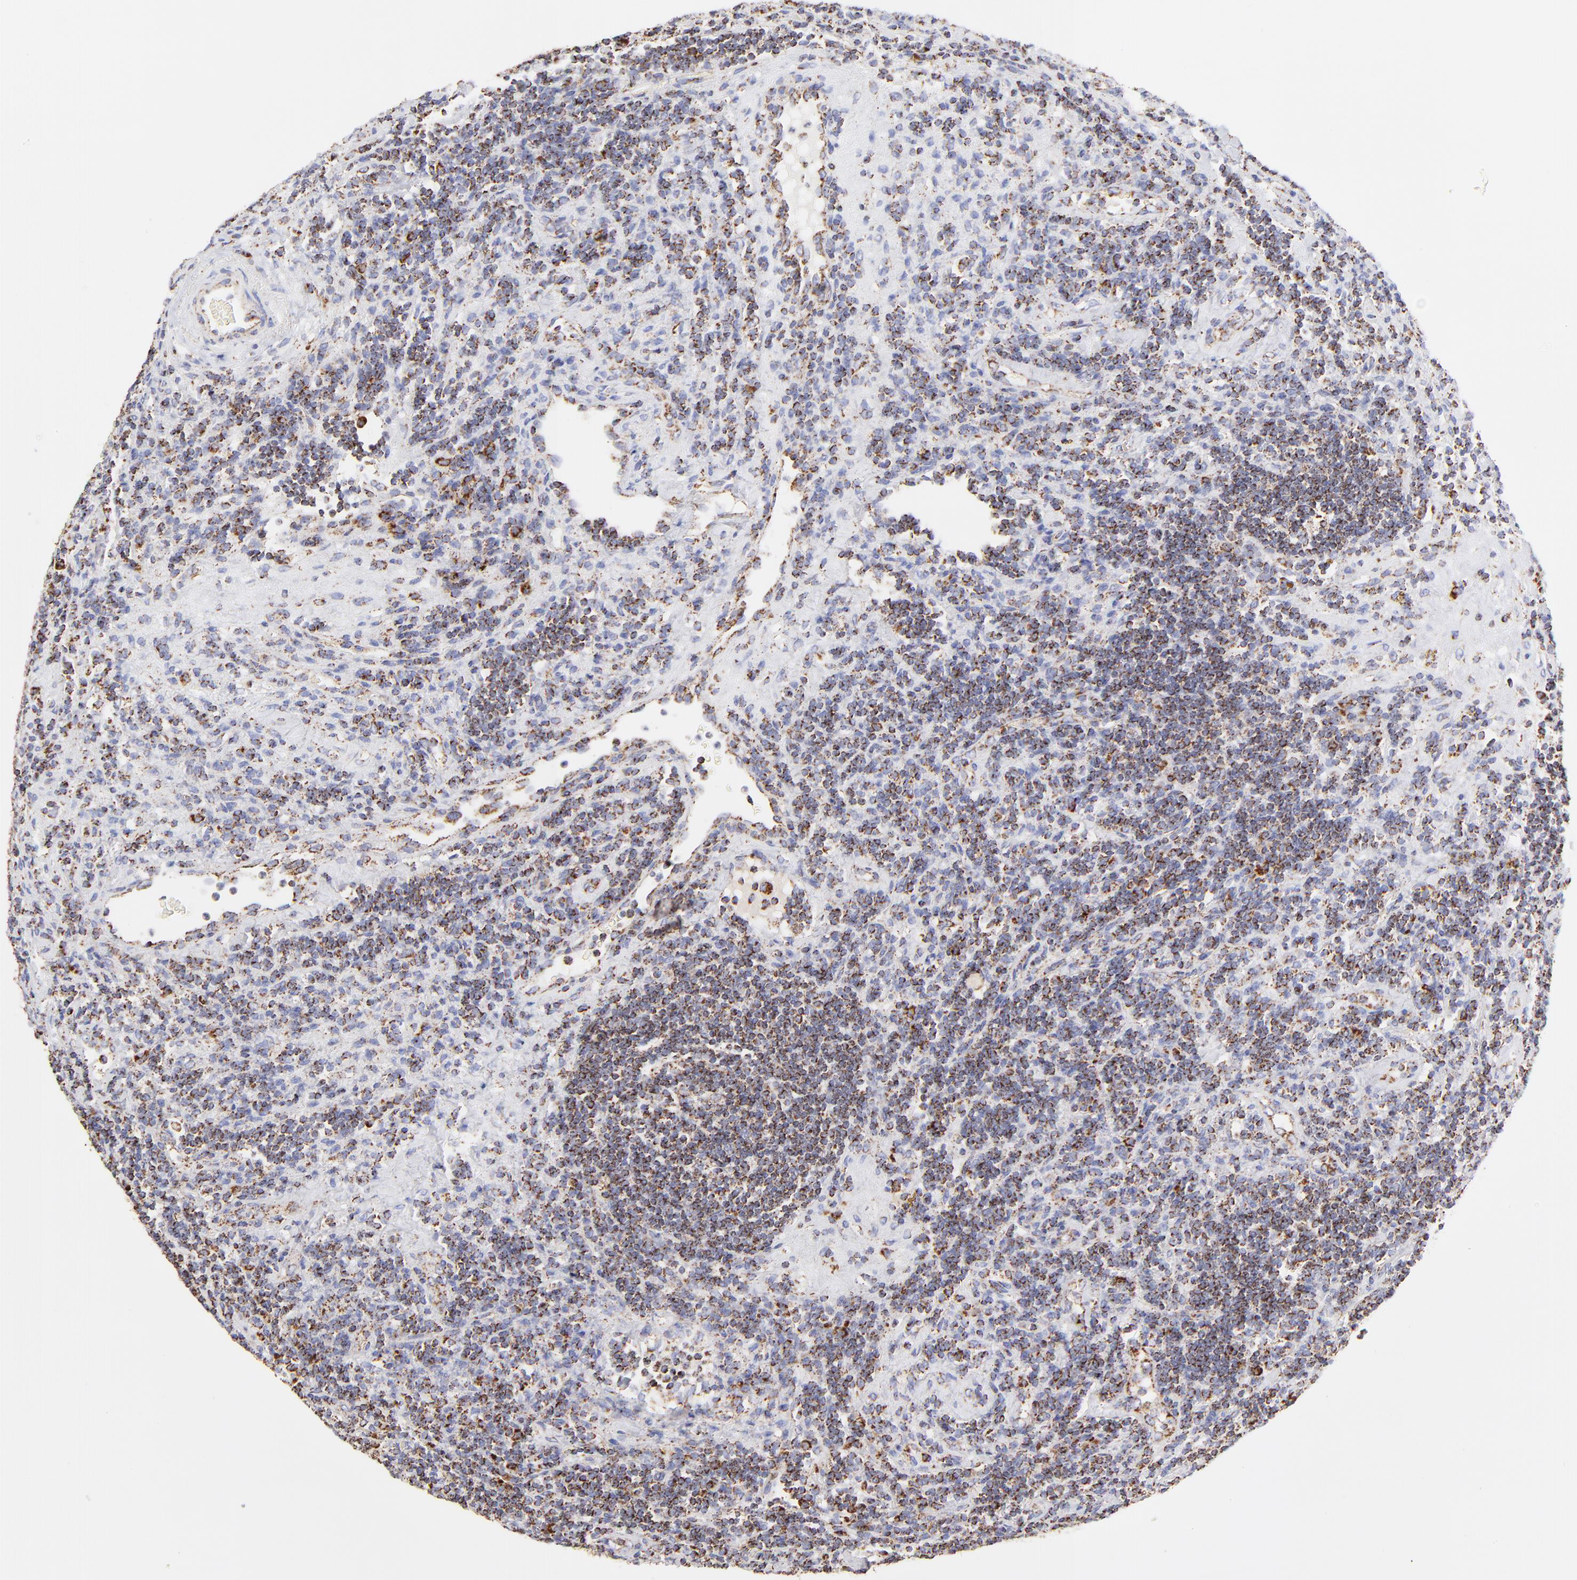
{"staining": {"intensity": "moderate", "quantity": "25%-75%", "location": "cytoplasmic/membranous"}, "tissue": "lymphoma", "cell_type": "Tumor cells", "image_type": "cancer", "snomed": [{"axis": "morphology", "description": "Malignant lymphoma, non-Hodgkin's type, Low grade"}, {"axis": "topography", "description": "Lymph node"}], "caption": "Malignant lymphoma, non-Hodgkin's type (low-grade) stained with DAB (3,3'-diaminobenzidine) IHC exhibits medium levels of moderate cytoplasmic/membranous expression in approximately 25%-75% of tumor cells.", "gene": "ECH1", "patient": {"sex": "male", "age": 70}}